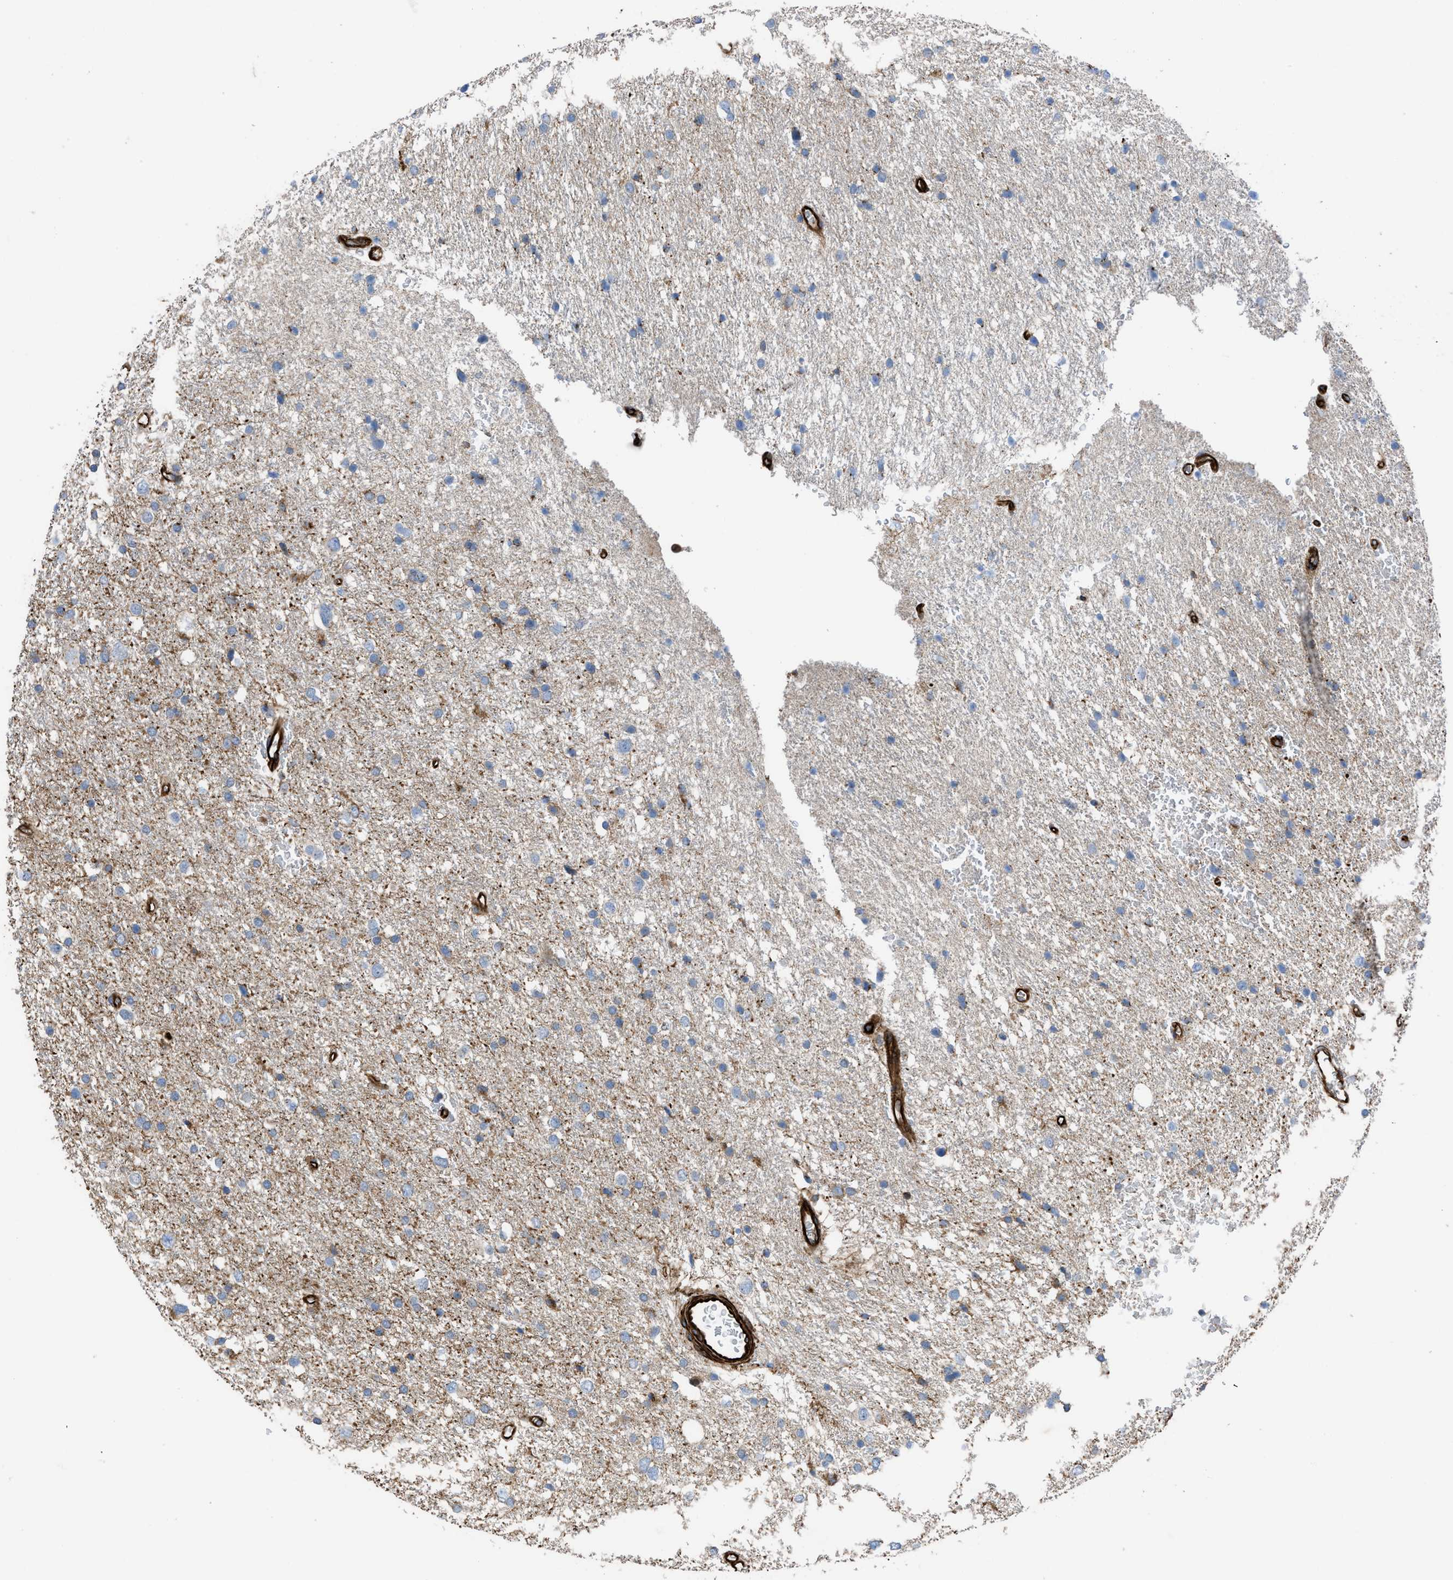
{"staining": {"intensity": "weak", "quantity": "<25%", "location": "cytoplasmic/membranous"}, "tissue": "glioma", "cell_type": "Tumor cells", "image_type": "cancer", "snomed": [{"axis": "morphology", "description": "Glioma, malignant, Low grade"}, {"axis": "topography", "description": "Brain"}], "caption": "Tumor cells show no significant positivity in glioma.", "gene": "PTPRE", "patient": {"sex": "female", "age": 37}}